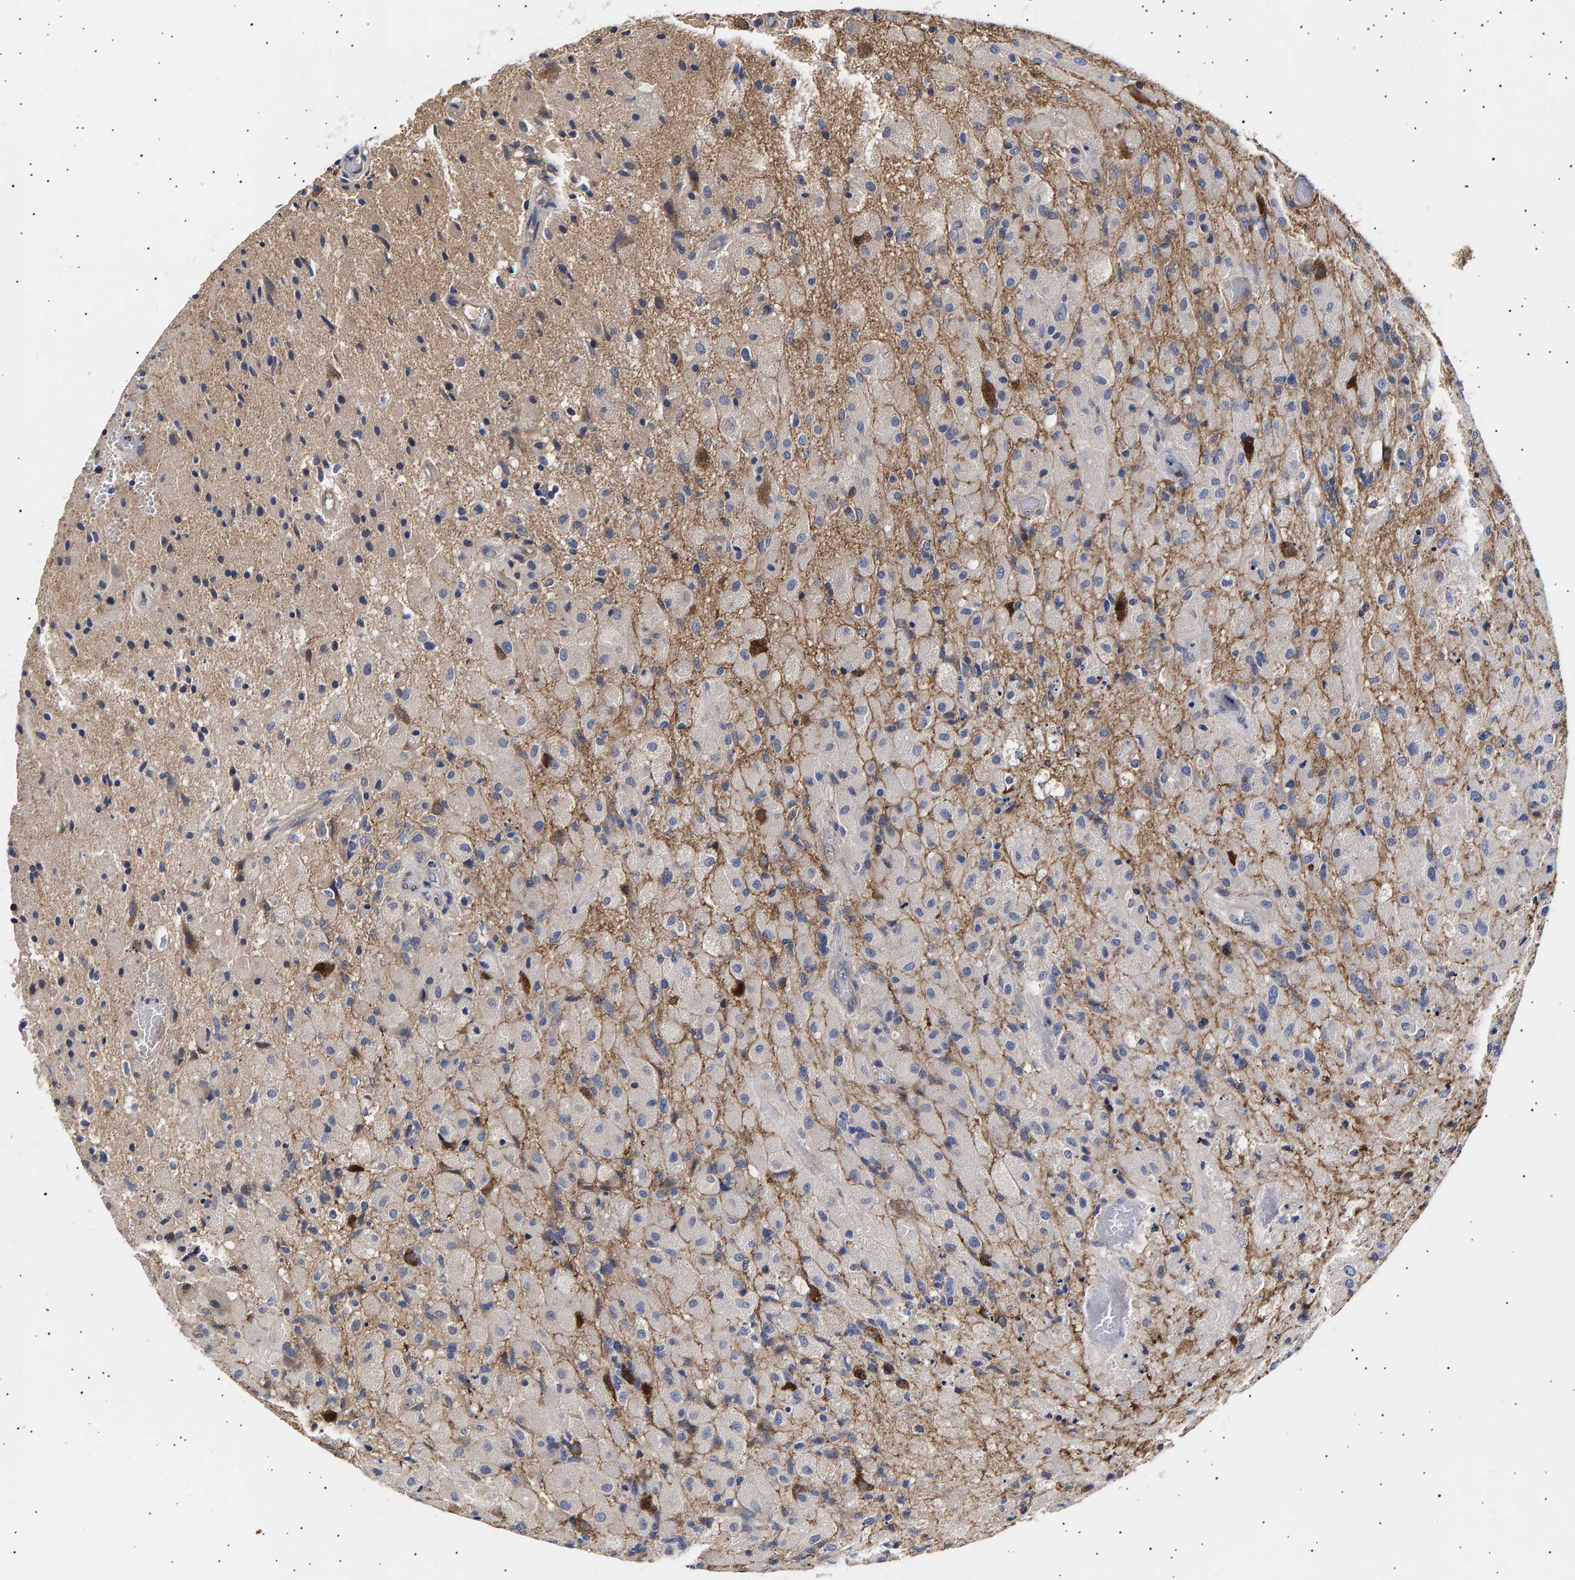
{"staining": {"intensity": "negative", "quantity": "none", "location": "none"}, "tissue": "glioma", "cell_type": "Tumor cells", "image_type": "cancer", "snomed": [{"axis": "morphology", "description": "Normal tissue, NOS"}, {"axis": "morphology", "description": "Glioma, malignant, High grade"}, {"axis": "topography", "description": "Cerebral cortex"}], "caption": "High power microscopy micrograph of an immunohistochemistry micrograph of glioma, revealing no significant staining in tumor cells. Brightfield microscopy of IHC stained with DAB (3,3'-diaminobenzidine) (brown) and hematoxylin (blue), captured at high magnification.", "gene": "ANKRD40", "patient": {"sex": "male", "age": 77}}